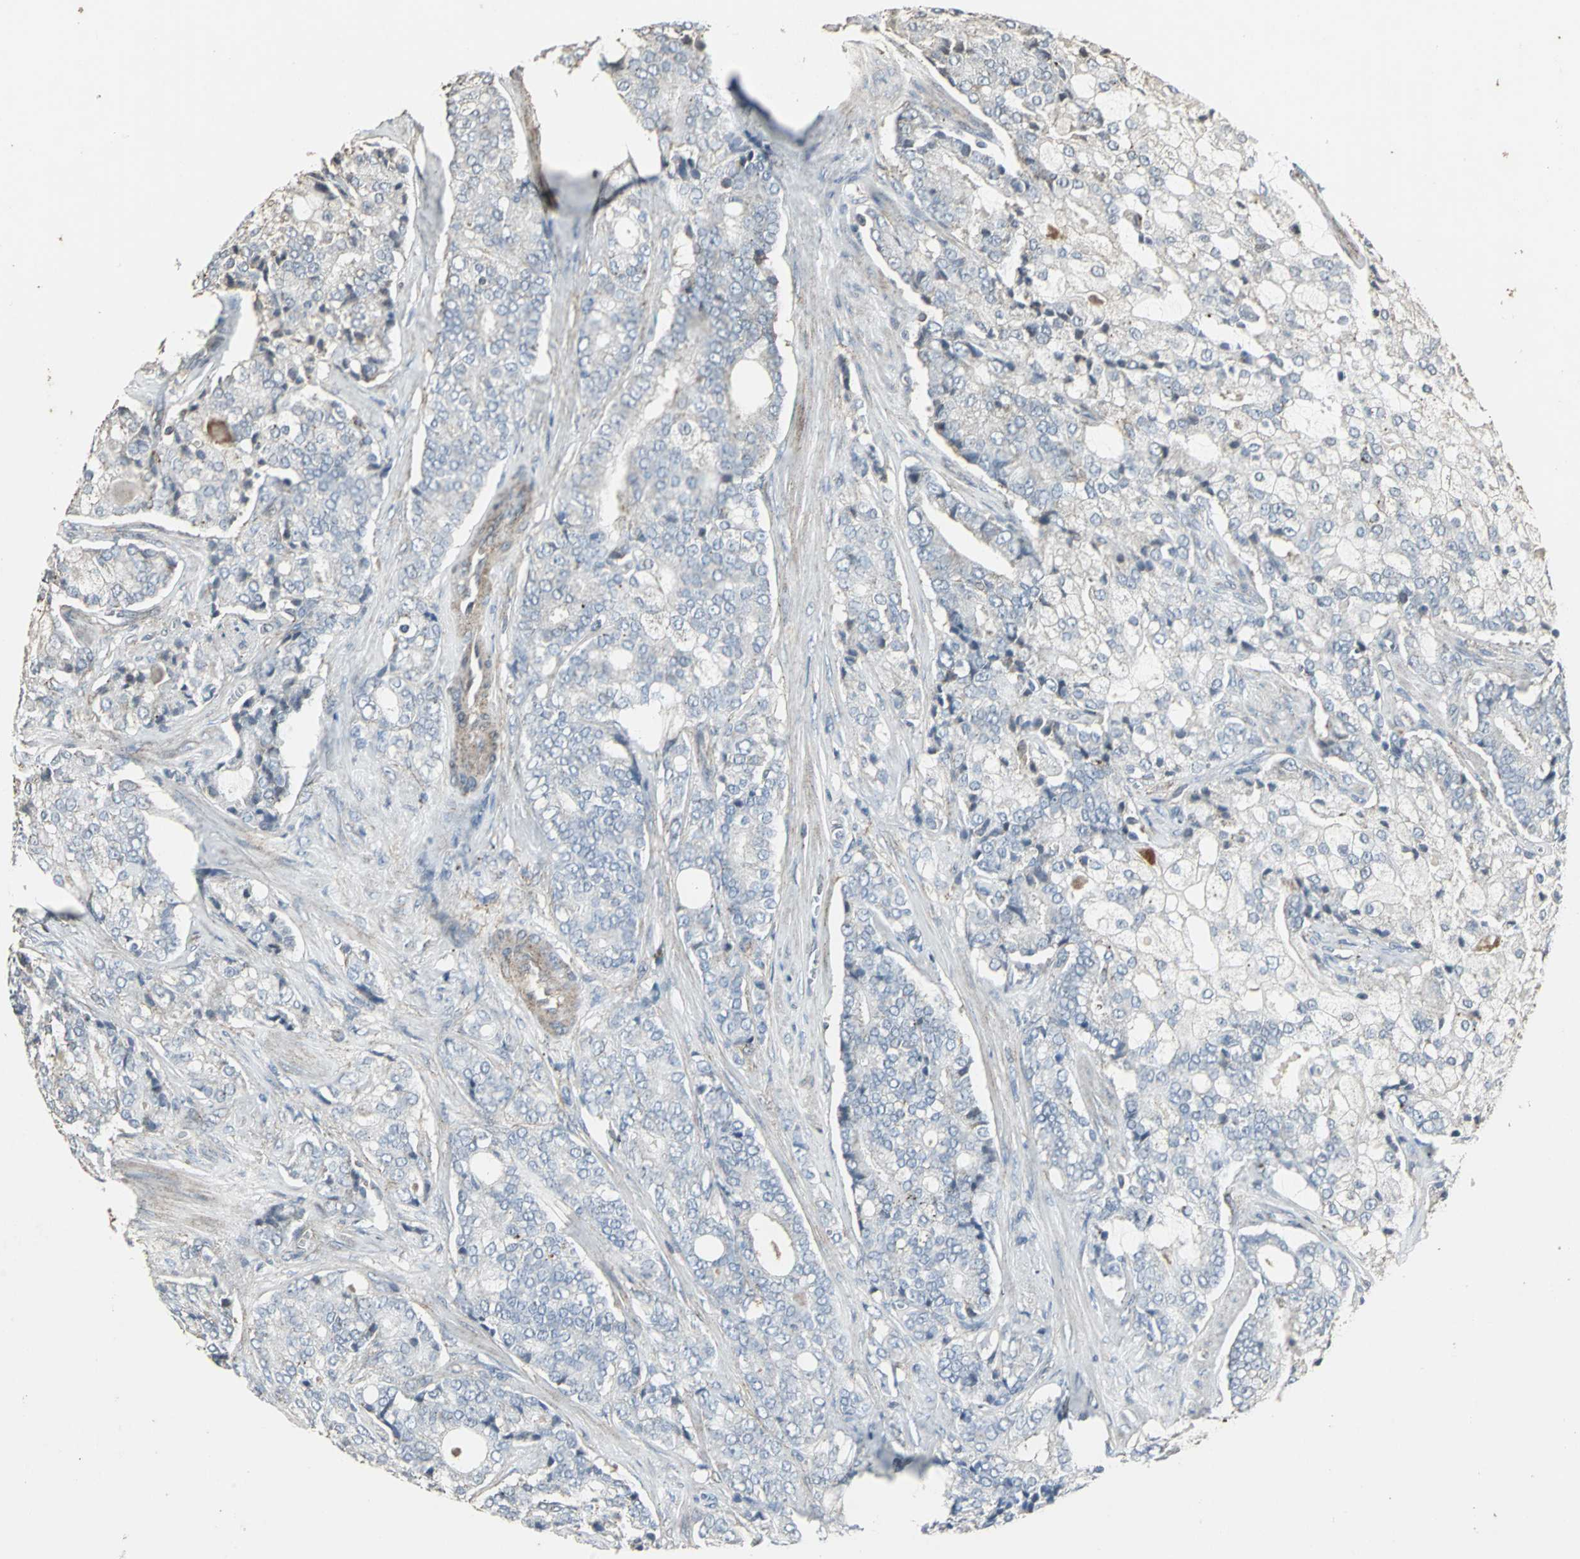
{"staining": {"intensity": "negative", "quantity": "none", "location": "none"}, "tissue": "prostate cancer", "cell_type": "Tumor cells", "image_type": "cancer", "snomed": [{"axis": "morphology", "description": "Adenocarcinoma, Low grade"}, {"axis": "topography", "description": "Prostate"}], "caption": "This is an immunohistochemistry (IHC) photomicrograph of prostate cancer (adenocarcinoma (low-grade)). There is no expression in tumor cells.", "gene": "DNAJB4", "patient": {"sex": "male", "age": 58}}